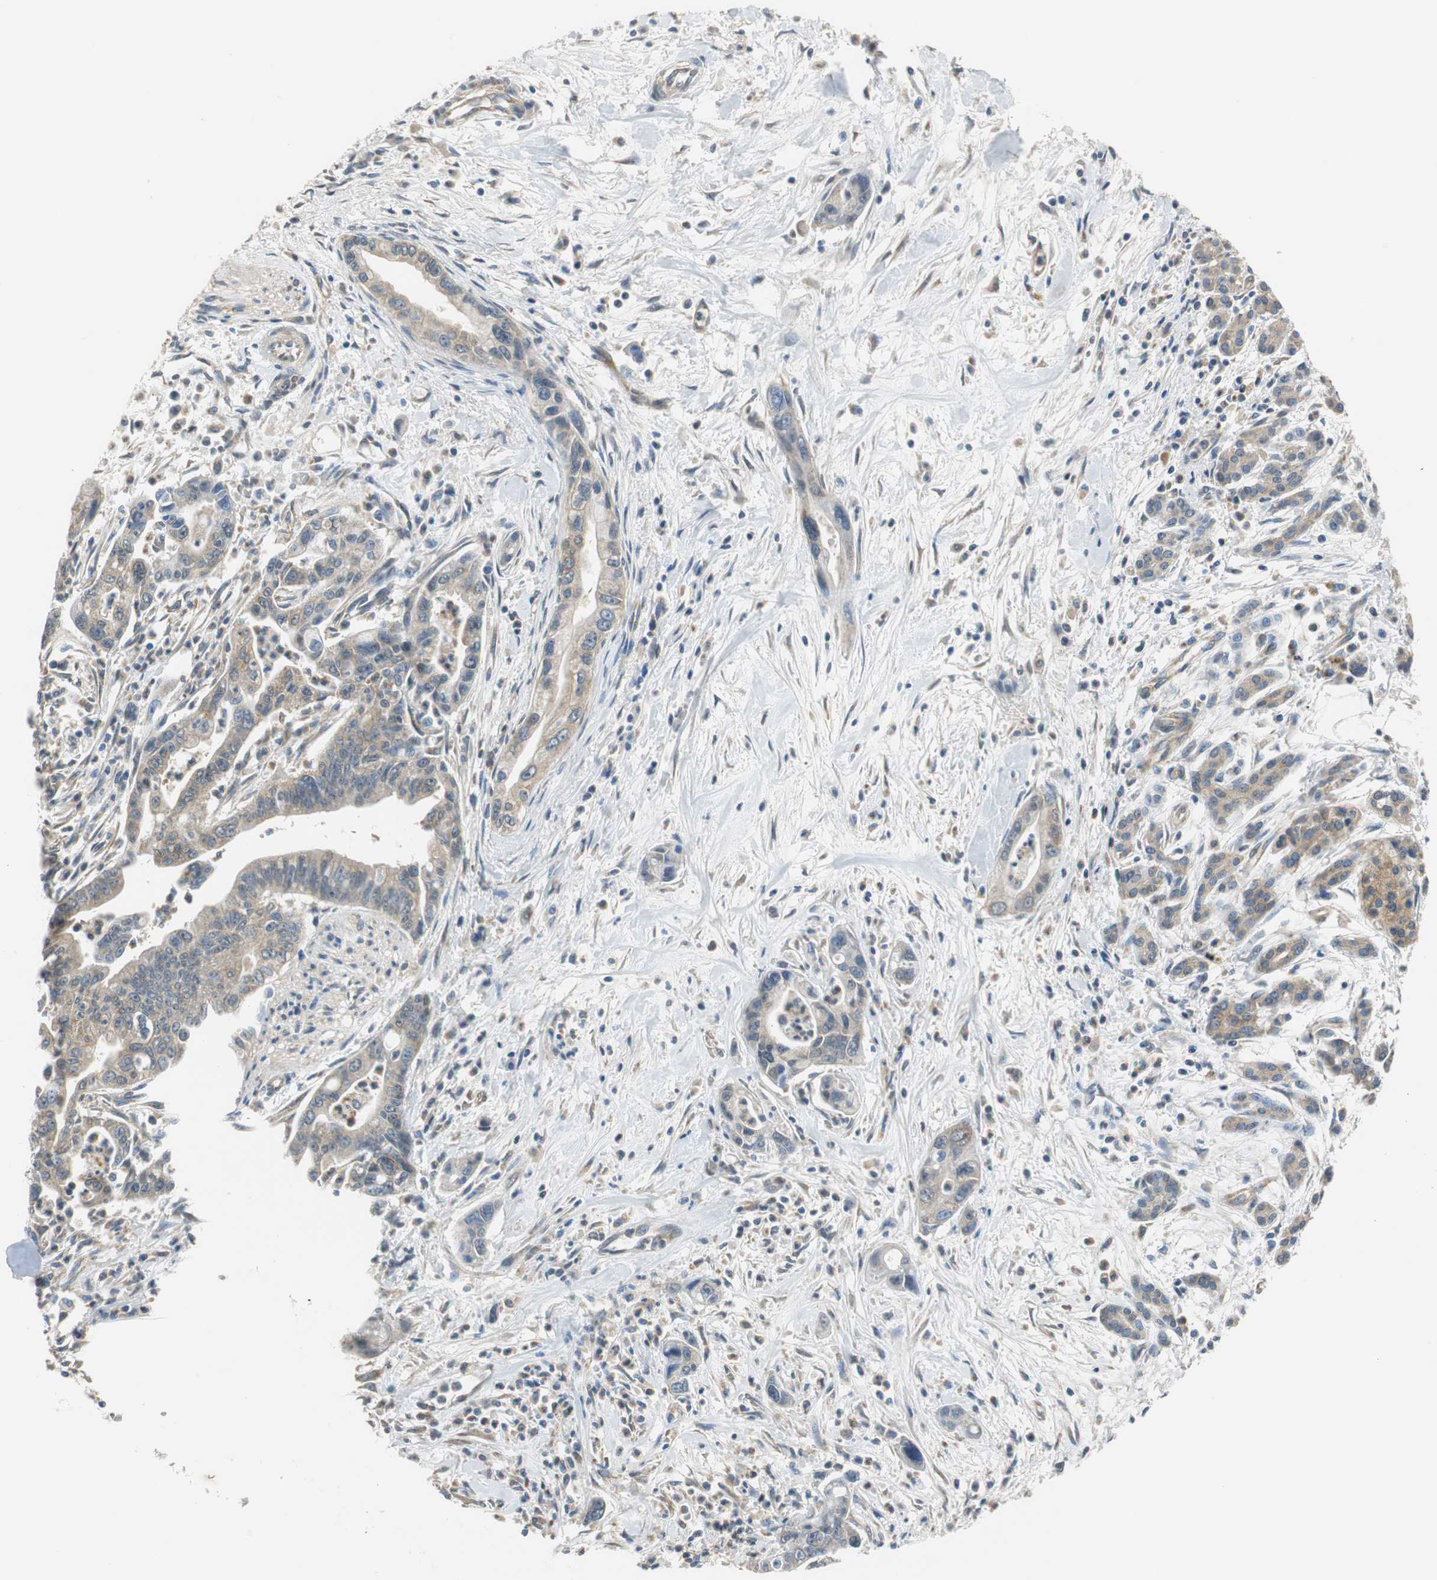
{"staining": {"intensity": "moderate", "quantity": ">75%", "location": "cytoplasmic/membranous"}, "tissue": "pancreatic cancer", "cell_type": "Tumor cells", "image_type": "cancer", "snomed": [{"axis": "morphology", "description": "Adenocarcinoma, NOS"}, {"axis": "topography", "description": "Pancreas"}], "caption": "There is medium levels of moderate cytoplasmic/membranous expression in tumor cells of adenocarcinoma (pancreatic), as demonstrated by immunohistochemical staining (brown color).", "gene": "CNOT3", "patient": {"sex": "male", "age": 70}}